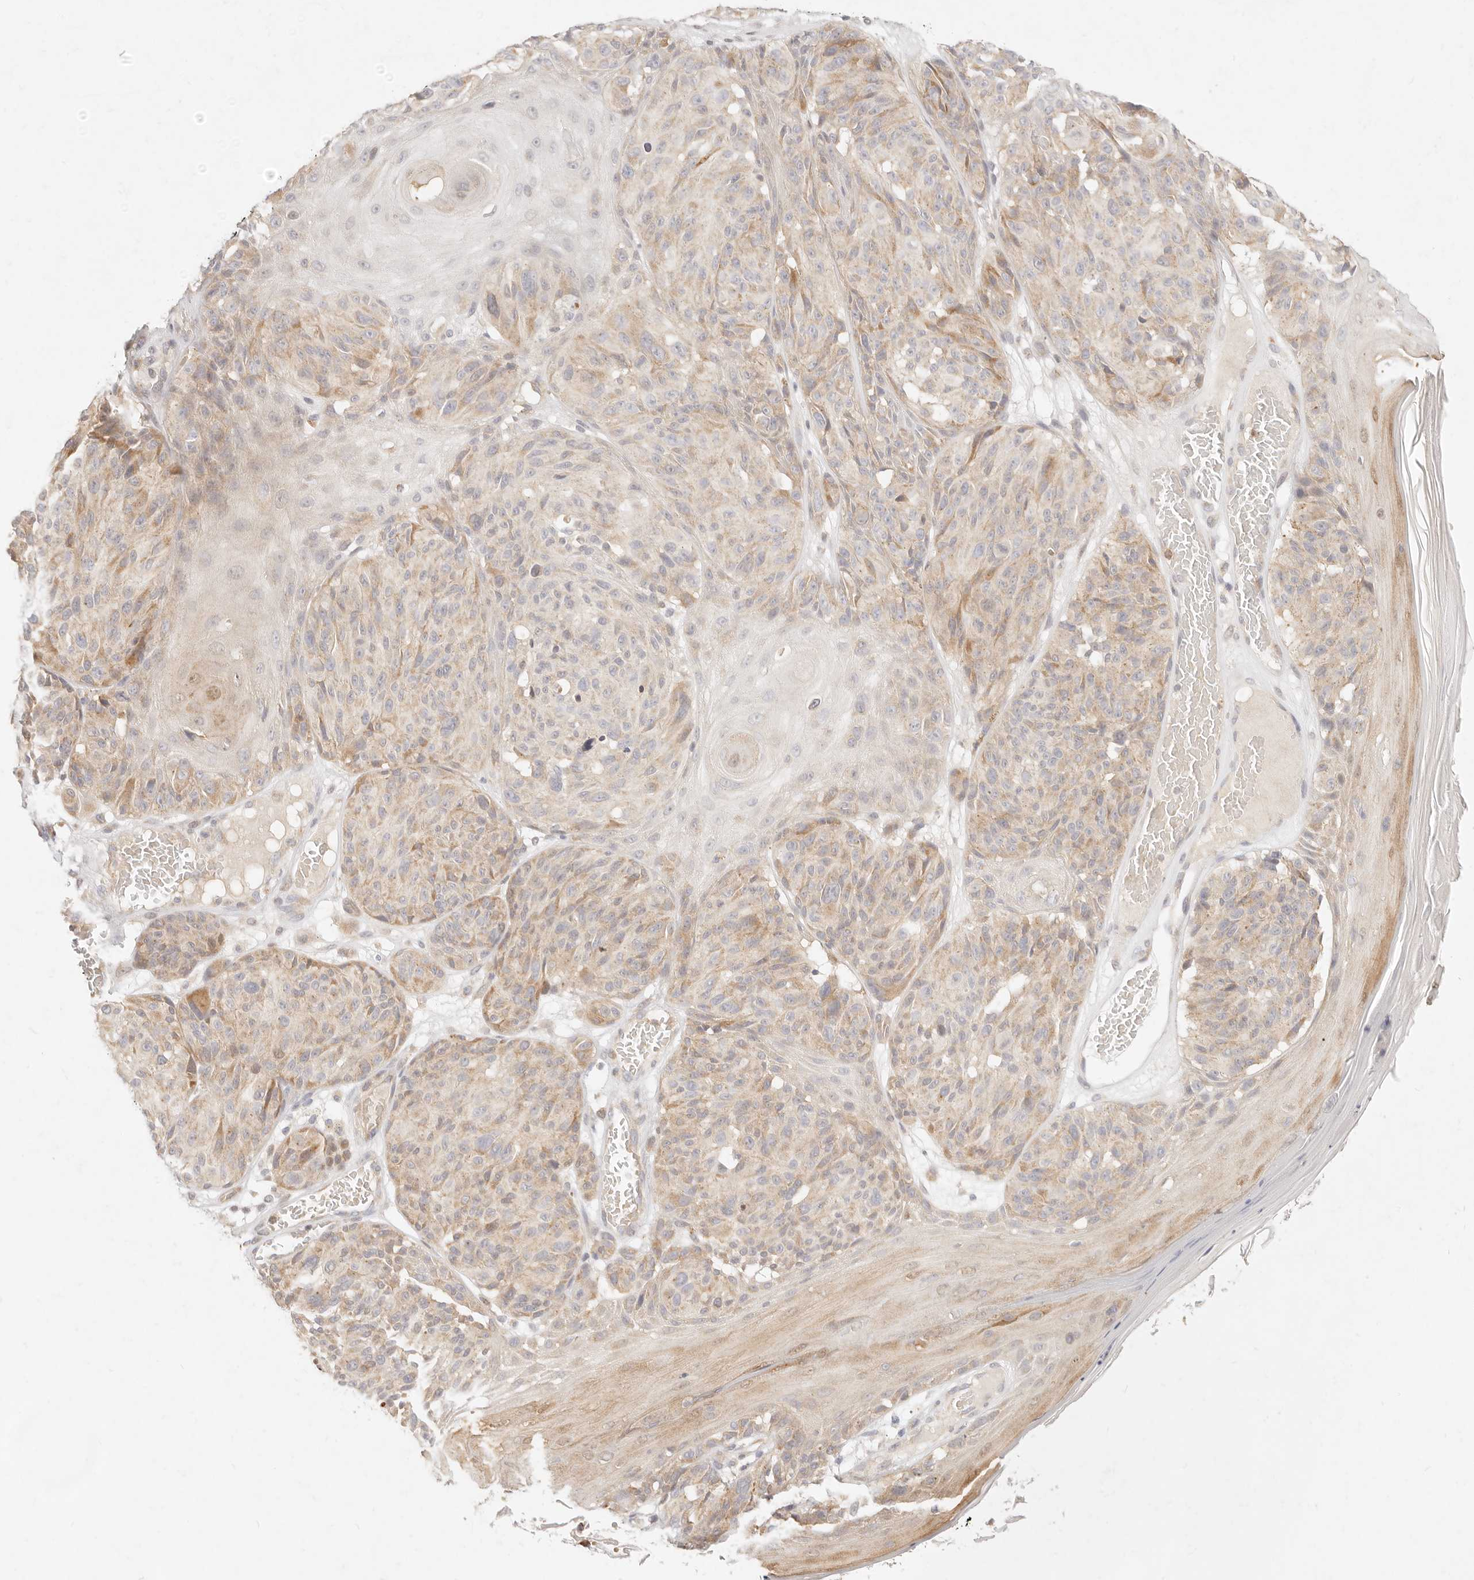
{"staining": {"intensity": "weak", "quantity": "25%-75%", "location": "cytoplasmic/membranous"}, "tissue": "melanoma", "cell_type": "Tumor cells", "image_type": "cancer", "snomed": [{"axis": "morphology", "description": "Malignant melanoma, NOS"}, {"axis": "topography", "description": "Skin"}], "caption": "The histopathology image shows staining of malignant melanoma, revealing weak cytoplasmic/membranous protein staining (brown color) within tumor cells.", "gene": "ASCL3", "patient": {"sex": "male", "age": 83}}